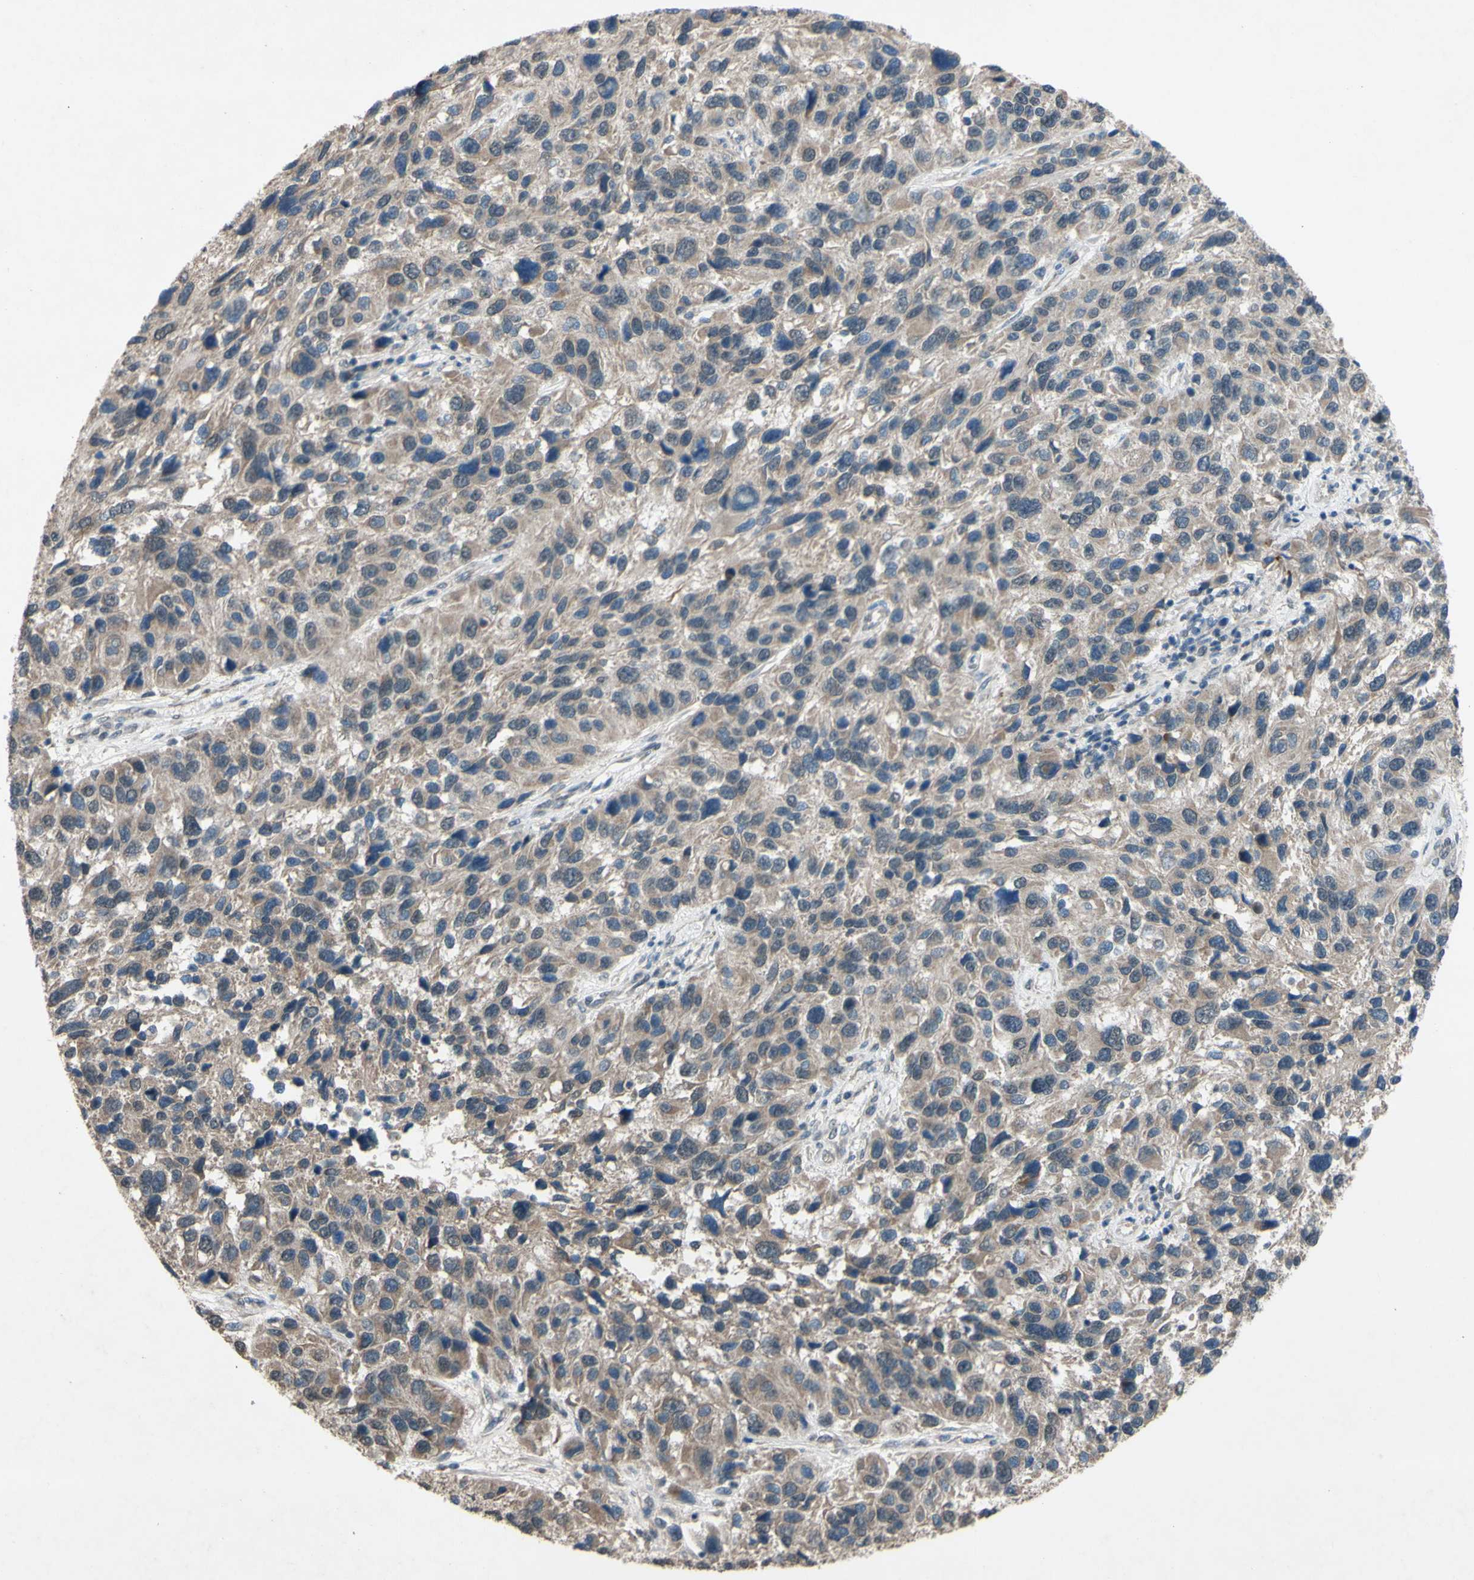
{"staining": {"intensity": "weak", "quantity": ">75%", "location": "cytoplasmic/membranous"}, "tissue": "melanoma", "cell_type": "Tumor cells", "image_type": "cancer", "snomed": [{"axis": "morphology", "description": "Malignant melanoma, NOS"}, {"axis": "topography", "description": "Skin"}], "caption": "Melanoma tissue shows weak cytoplasmic/membranous expression in approximately >75% of tumor cells, visualized by immunohistochemistry.", "gene": "CDCP1", "patient": {"sex": "male", "age": 53}}